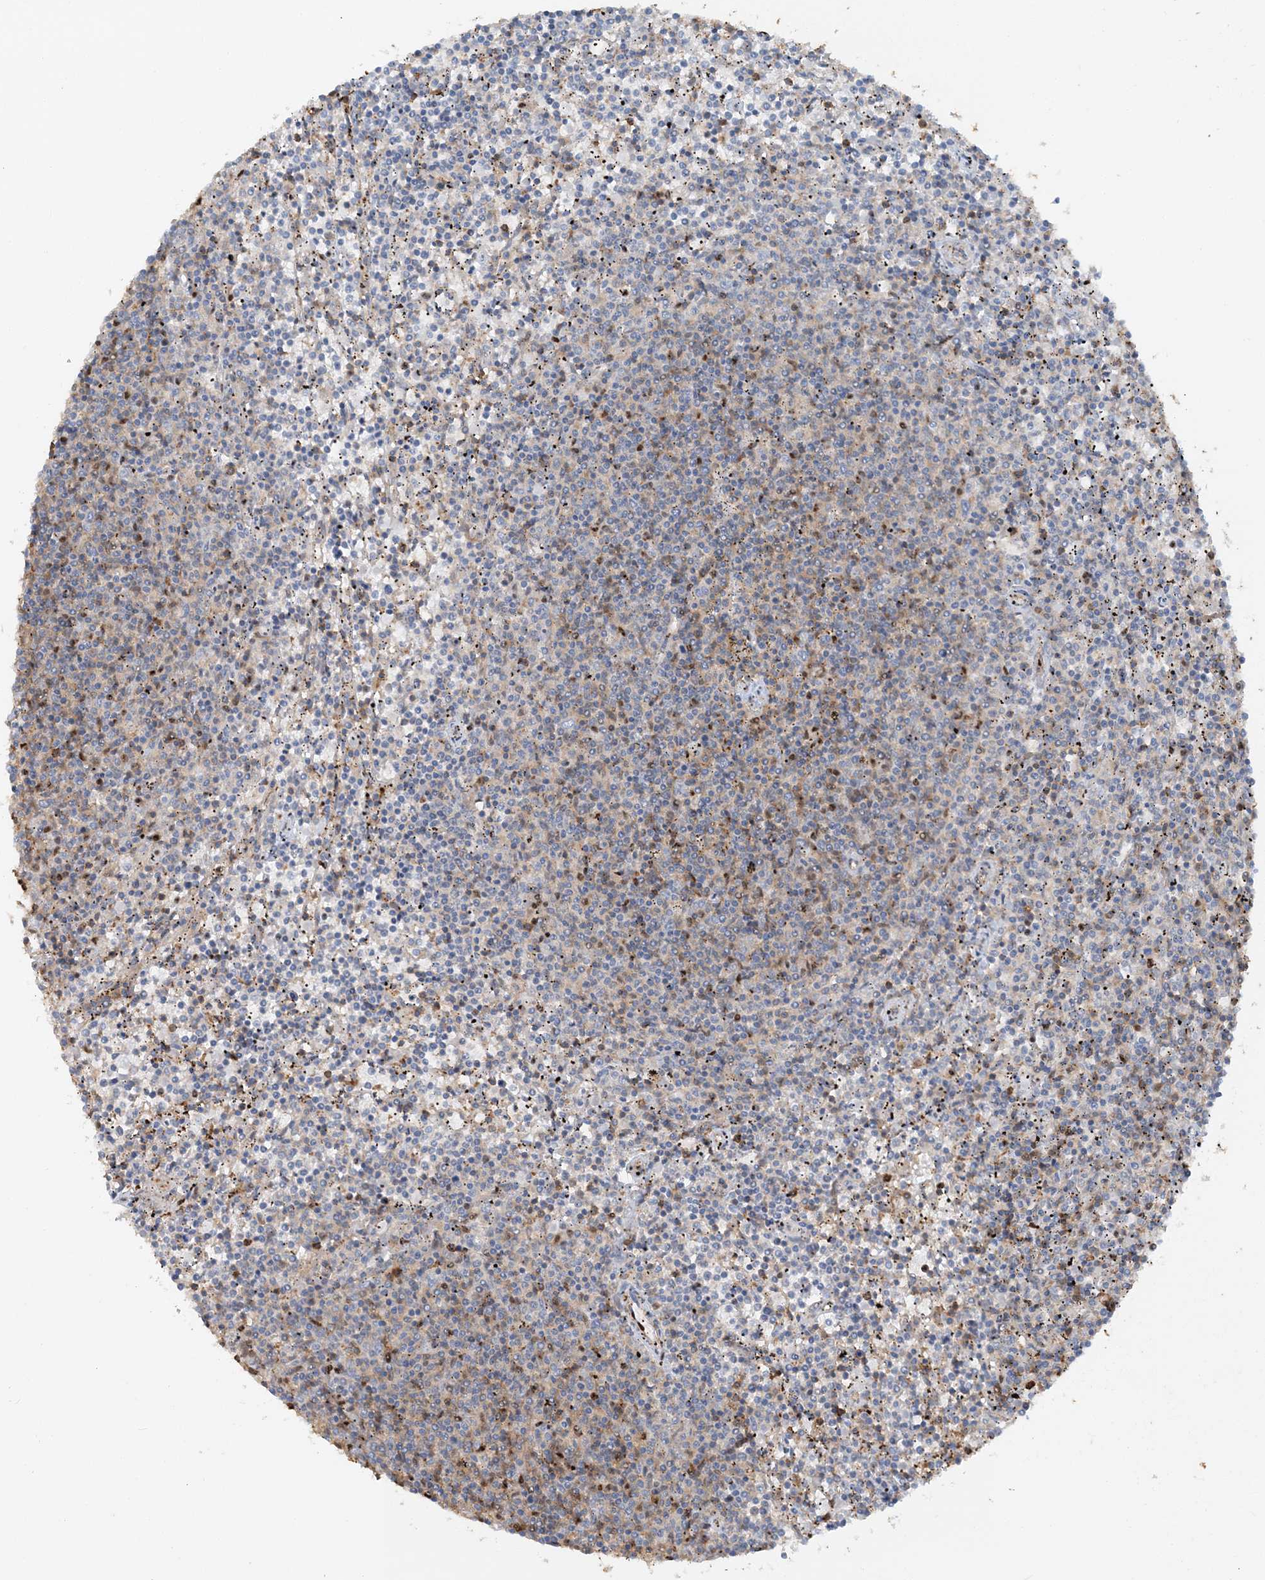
{"staining": {"intensity": "negative", "quantity": "none", "location": "none"}, "tissue": "lymphoma", "cell_type": "Tumor cells", "image_type": "cancer", "snomed": [{"axis": "morphology", "description": "Malignant lymphoma, non-Hodgkin's type, Low grade"}, {"axis": "topography", "description": "Spleen"}], "caption": "Human lymphoma stained for a protein using immunohistochemistry (IHC) reveals no expression in tumor cells.", "gene": "DSTN", "patient": {"sex": "female", "age": 50}}